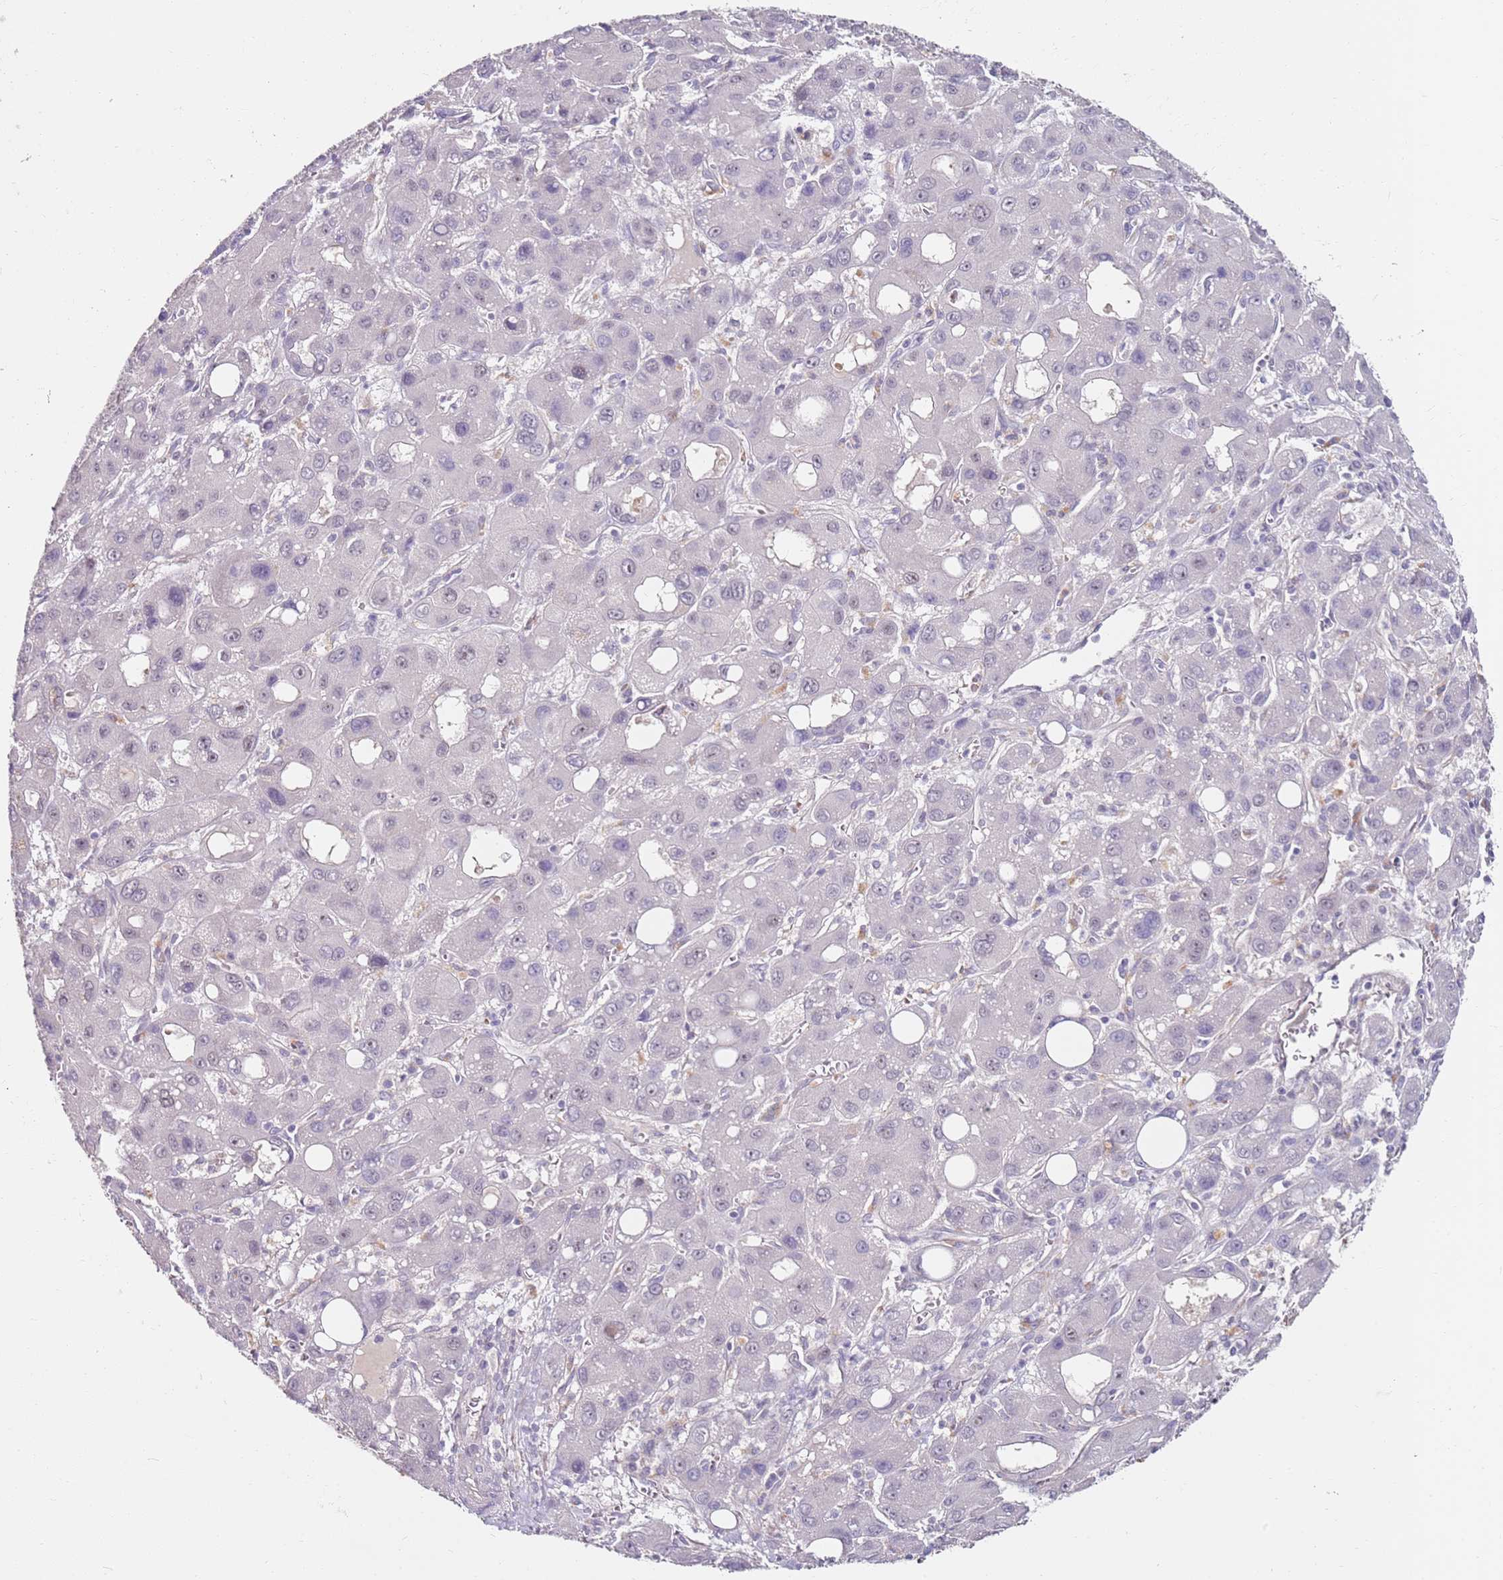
{"staining": {"intensity": "weak", "quantity": "<25%", "location": "nuclear"}, "tissue": "liver cancer", "cell_type": "Tumor cells", "image_type": "cancer", "snomed": [{"axis": "morphology", "description": "Carcinoma, Hepatocellular, NOS"}, {"axis": "topography", "description": "Liver"}], "caption": "Immunohistochemistry of human hepatocellular carcinoma (liver) reveals no positivity in tumor cells.", "gene": "RARS2", "patient": {"sex": "male", "age": 55}}